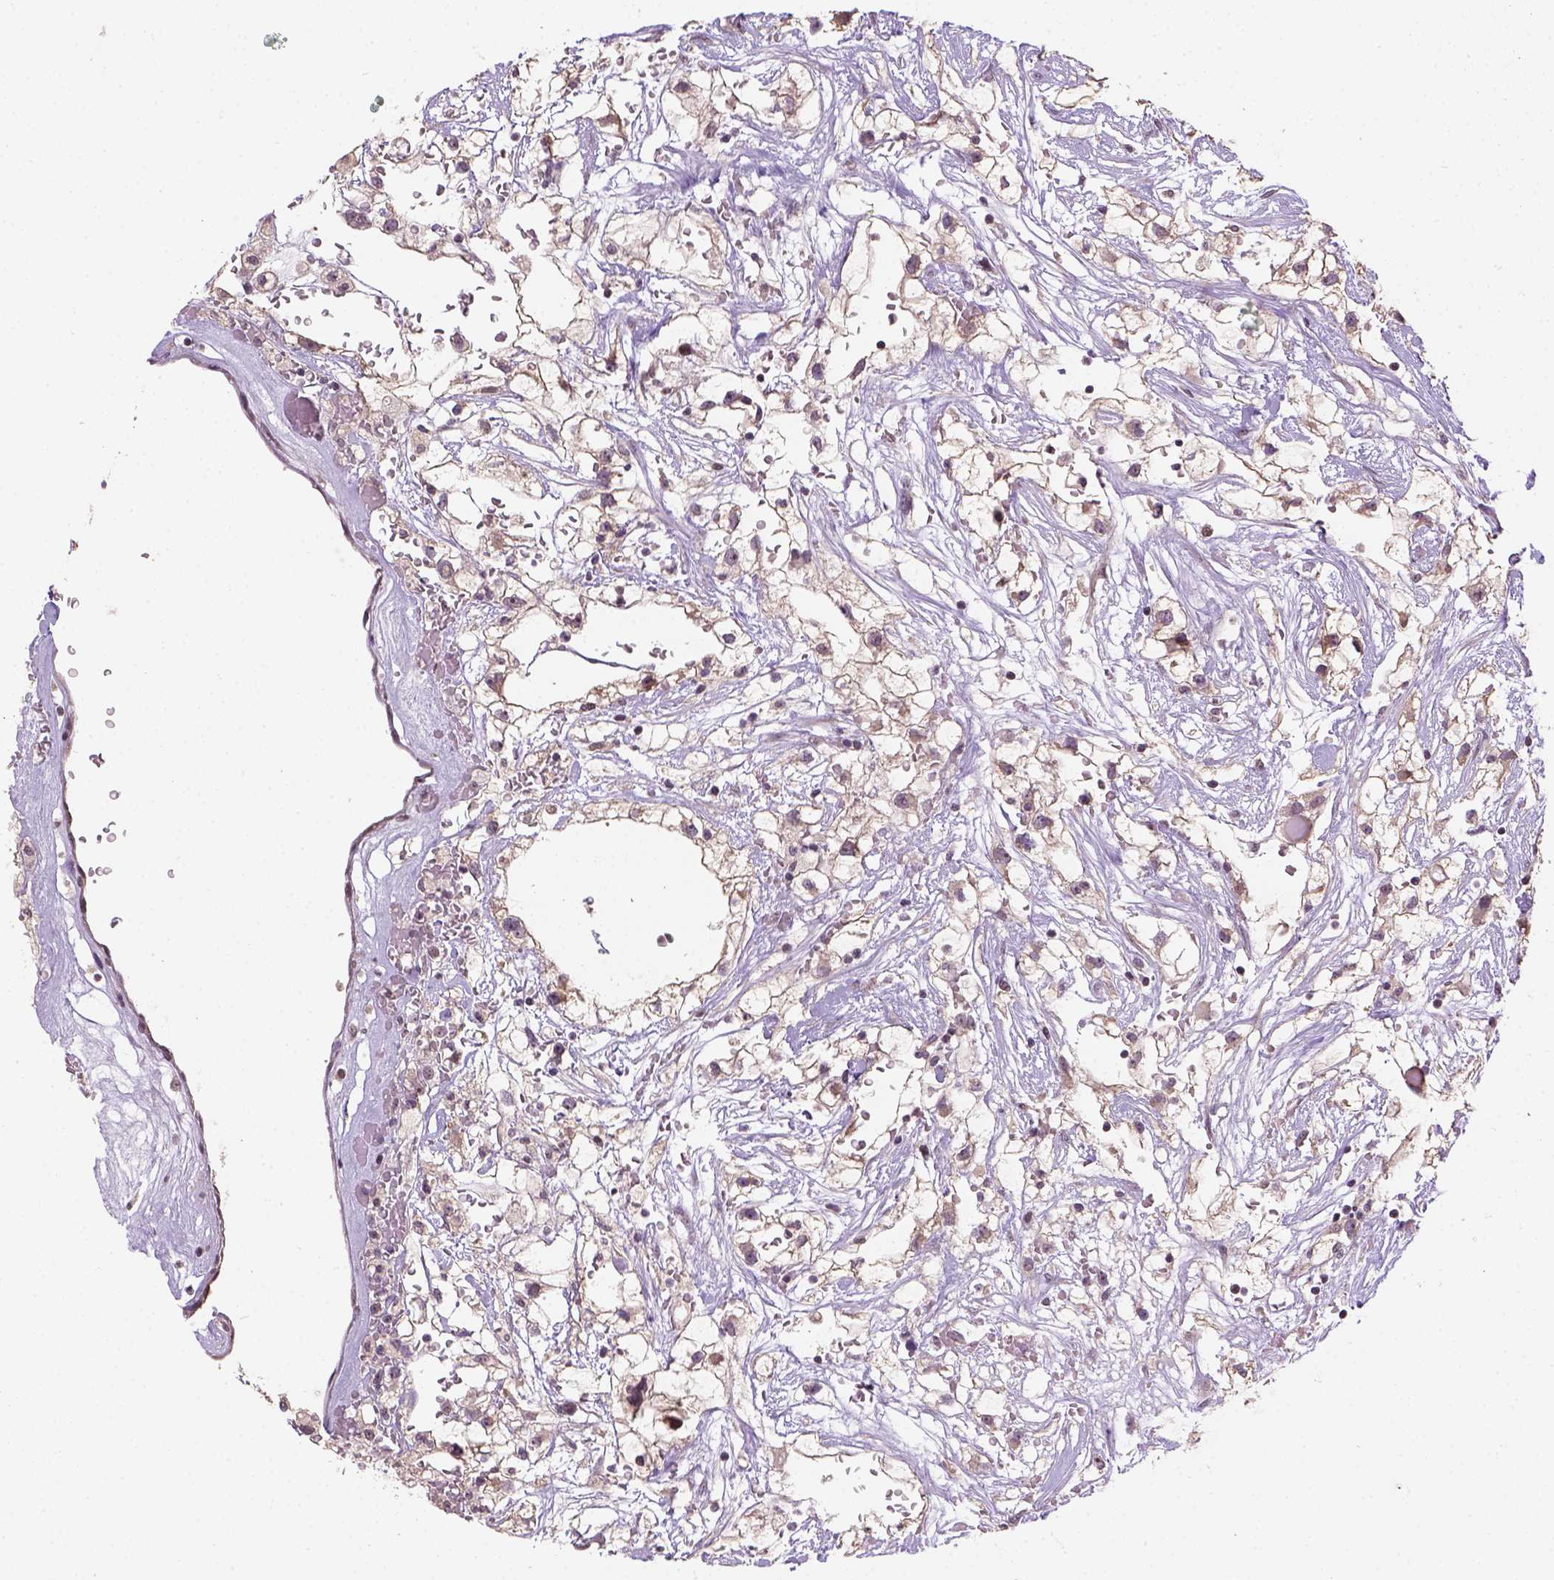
{"staining": {"intensity": "moderate", "quantity": "<25%", "location": "nuclear"}, "tissue": "renal cancer", "cell_type": "Tumor cells", "image_type": "cancer", "snomed": [{"axis": "morphology", "description": "Adenocarcinoma, NOS"}, {"axis": "topography", "description": "Kidney"}], "caption": "Moderate nuclear staining is appreciated in approximately <25% of tumor cells in adenocarcinoma (renal). The staining was performed using DAB (3,3'-diaminobenzidine), with brown indicating positive protein expression. Nuclei are stained blue with hematoxylin.", "gene": "DDX50", "patient": {"sex": "male", "age": 59}}